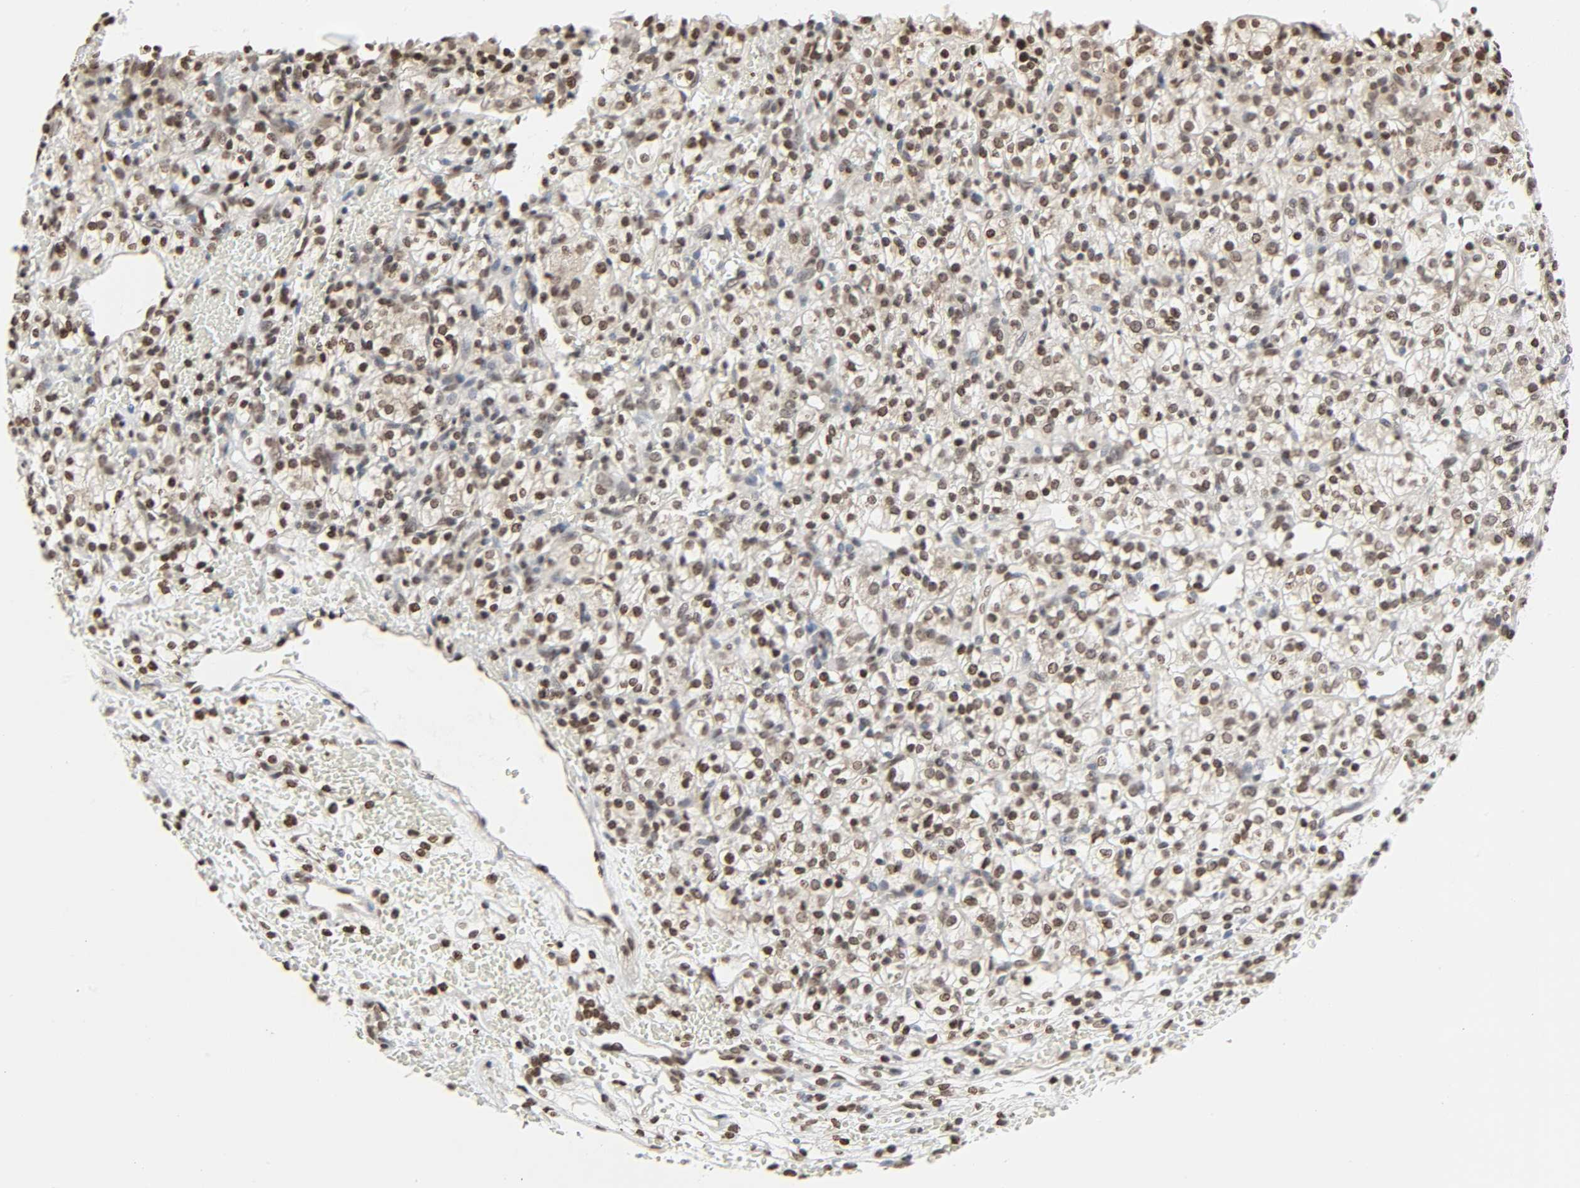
{"staining": {"intensity": "moderate", "quantity": ">75%", "location": "nuclear"}, "tissue": "renal cancer", "cell_type": "Tumor cells", "image_type": "cancer", "snomed": [{"axis": "morphology", "description": "Adenocarcinoma, NOS"}, {"axis": "topography", "description": "Kidney"}], "caption": "Renal cancer (adenocarcinoma) tissue exhibits moderate nuclear staining in about >75% of tumor cells (DAB IHC with brightfield microscopy, high magnification).", "gene": "ELAVL1", "patient": {"sex": "female", "age": 60}}